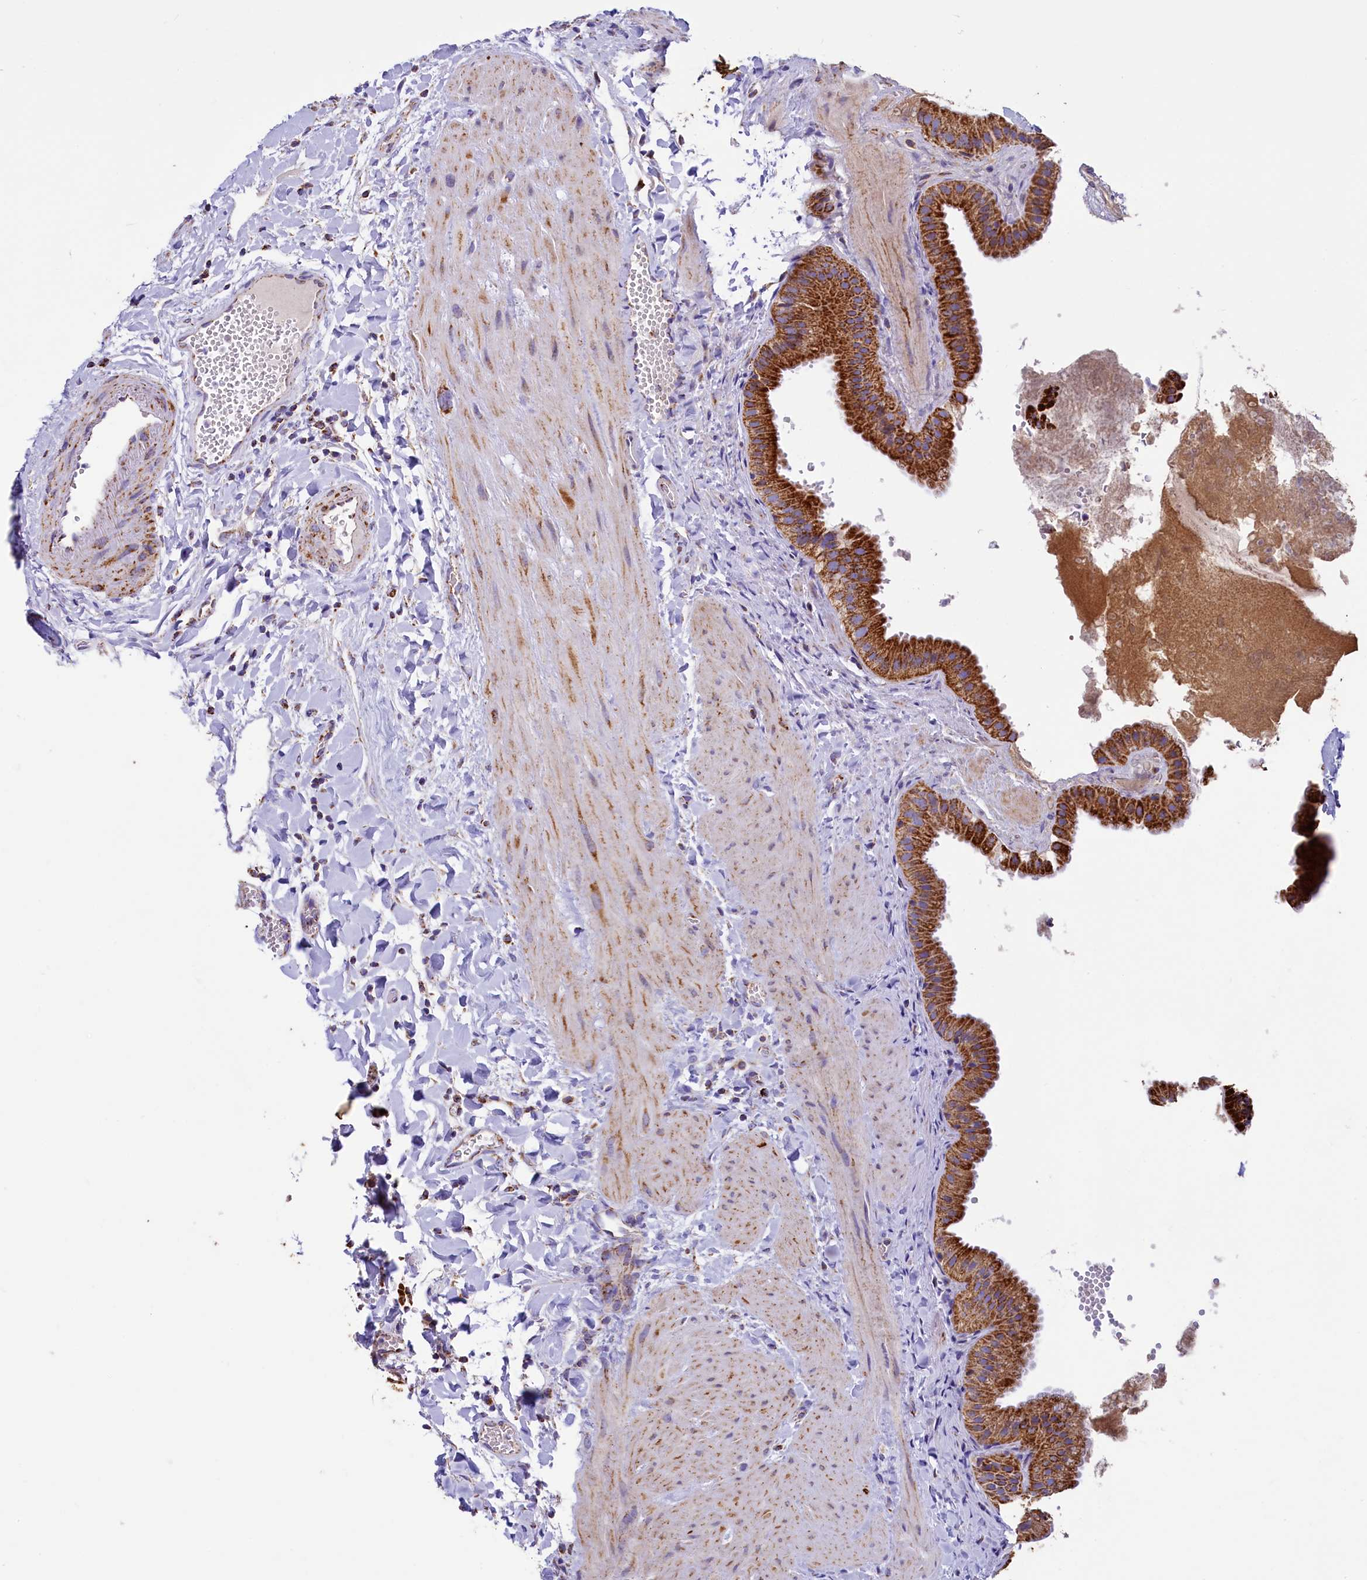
{"staining": {"intensity": "strong", "quantity": ">75%", "location": "cytoplasmic/membranous"}, "tissue": "gallbladder", "cell_type": "Glandular cells", "image_type": "normal", "snomed": [{"axis": "morphology", "description": "Normal tissue, NOS"}, {"axis": "topography", "description": "Gallbladder"}], "caption": "Gallbladder stained with DAB immunohistochemistry (IHC) shows high levels of strong cytoplasmic/membranous expression in about >75% of glandular cells.", "gene": "IDH3A", "patient": {"sex": "male", "age": 55}}